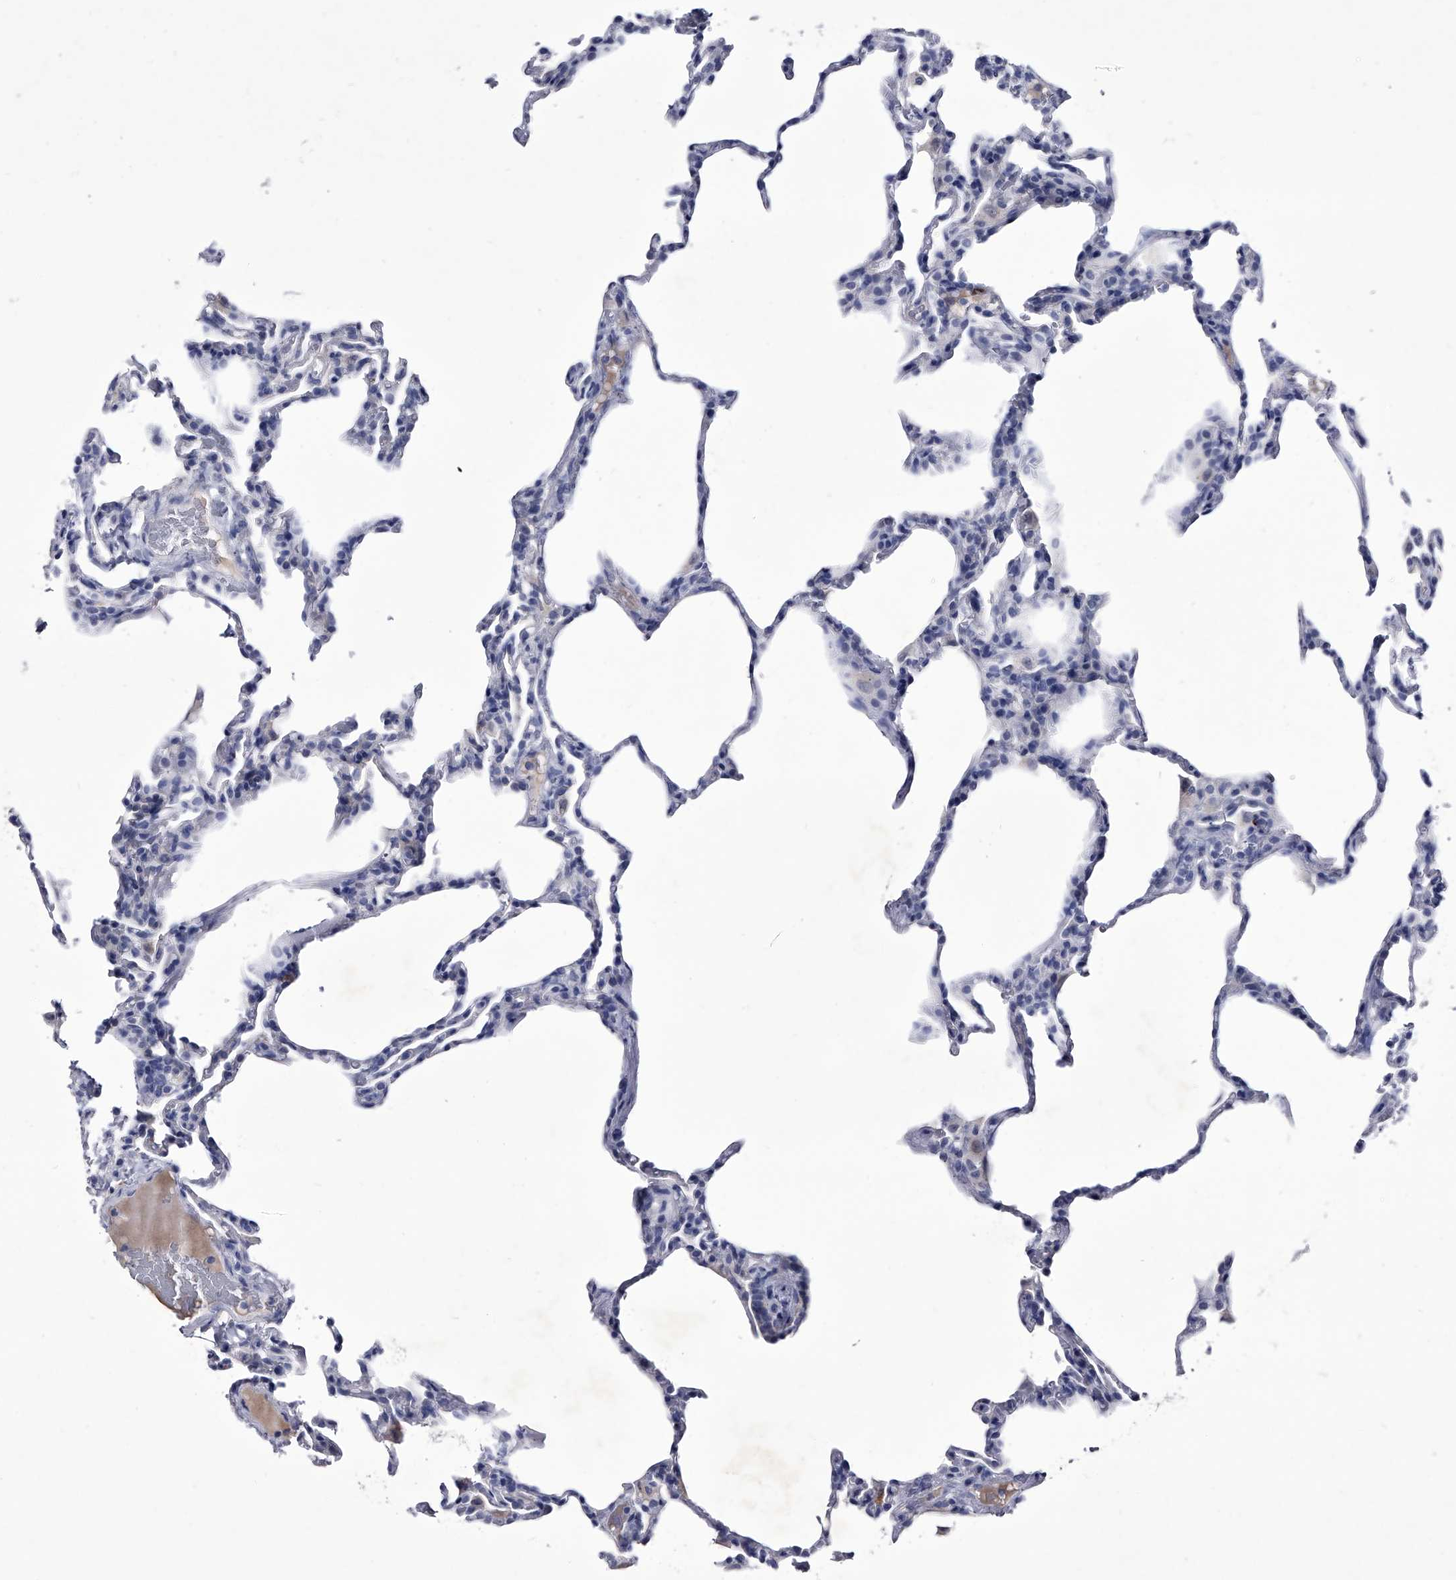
{"staining": {"intensity": "negative", "quantity": "none", "location": "none"}, "tissue": "lung", "cell_type": "Alveolar cells", "image_type": "normal", "snomed": [{"axis": "morphology", "description": "Normal tissue, NOS"}, {"axis": "topography", "description": "Lung"}], "caption": "Immunohistochemical staining of benign human lung demonstrates no significant staining in alveolar cells.", "gene": "CRISP2", "patient": {"sex": "male", "age": 20}}